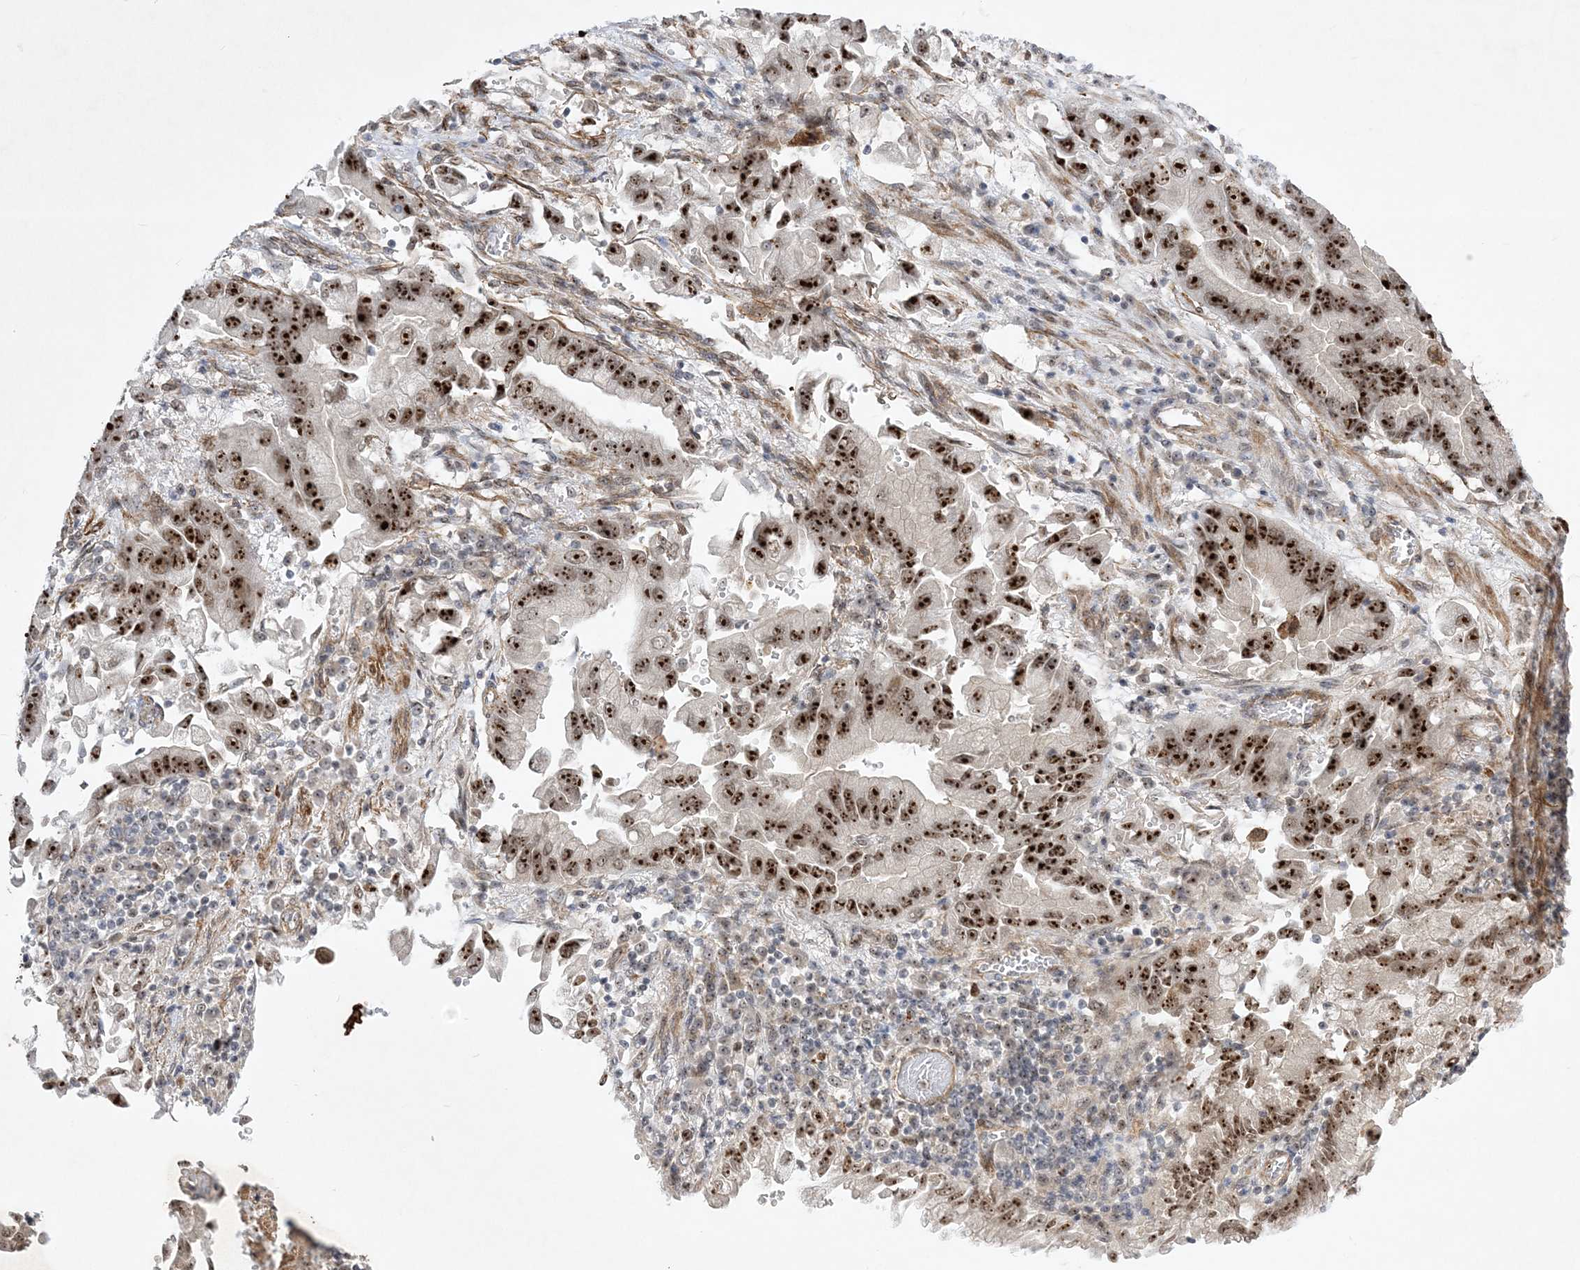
{"staining": {"intensity": "strong", "quantity": ">75%", "location": "nuclear"}, "tissue": "stomach cancer", "cell_type": "Tumor cells", "image_type": "cancer", "snomed": [{"axis": "morphology", "description": "Adenocarcinoma, NOS"}, {"axis": "topography", "description": "Stomach"}], "caption": "Stomach cancer (adenocarcinoma) stained with DAB (3,3'-diaminobenzidine) IHC demonstrates high levels of strong nuclear staining in about >75% of tumor cells. (DAB (3,3'-diaminobenzidine) IHC, brown staining for protein, blue staining for nuclei).", "gene": "NPM3", "patient": {"sex": "male", "age": 62}}